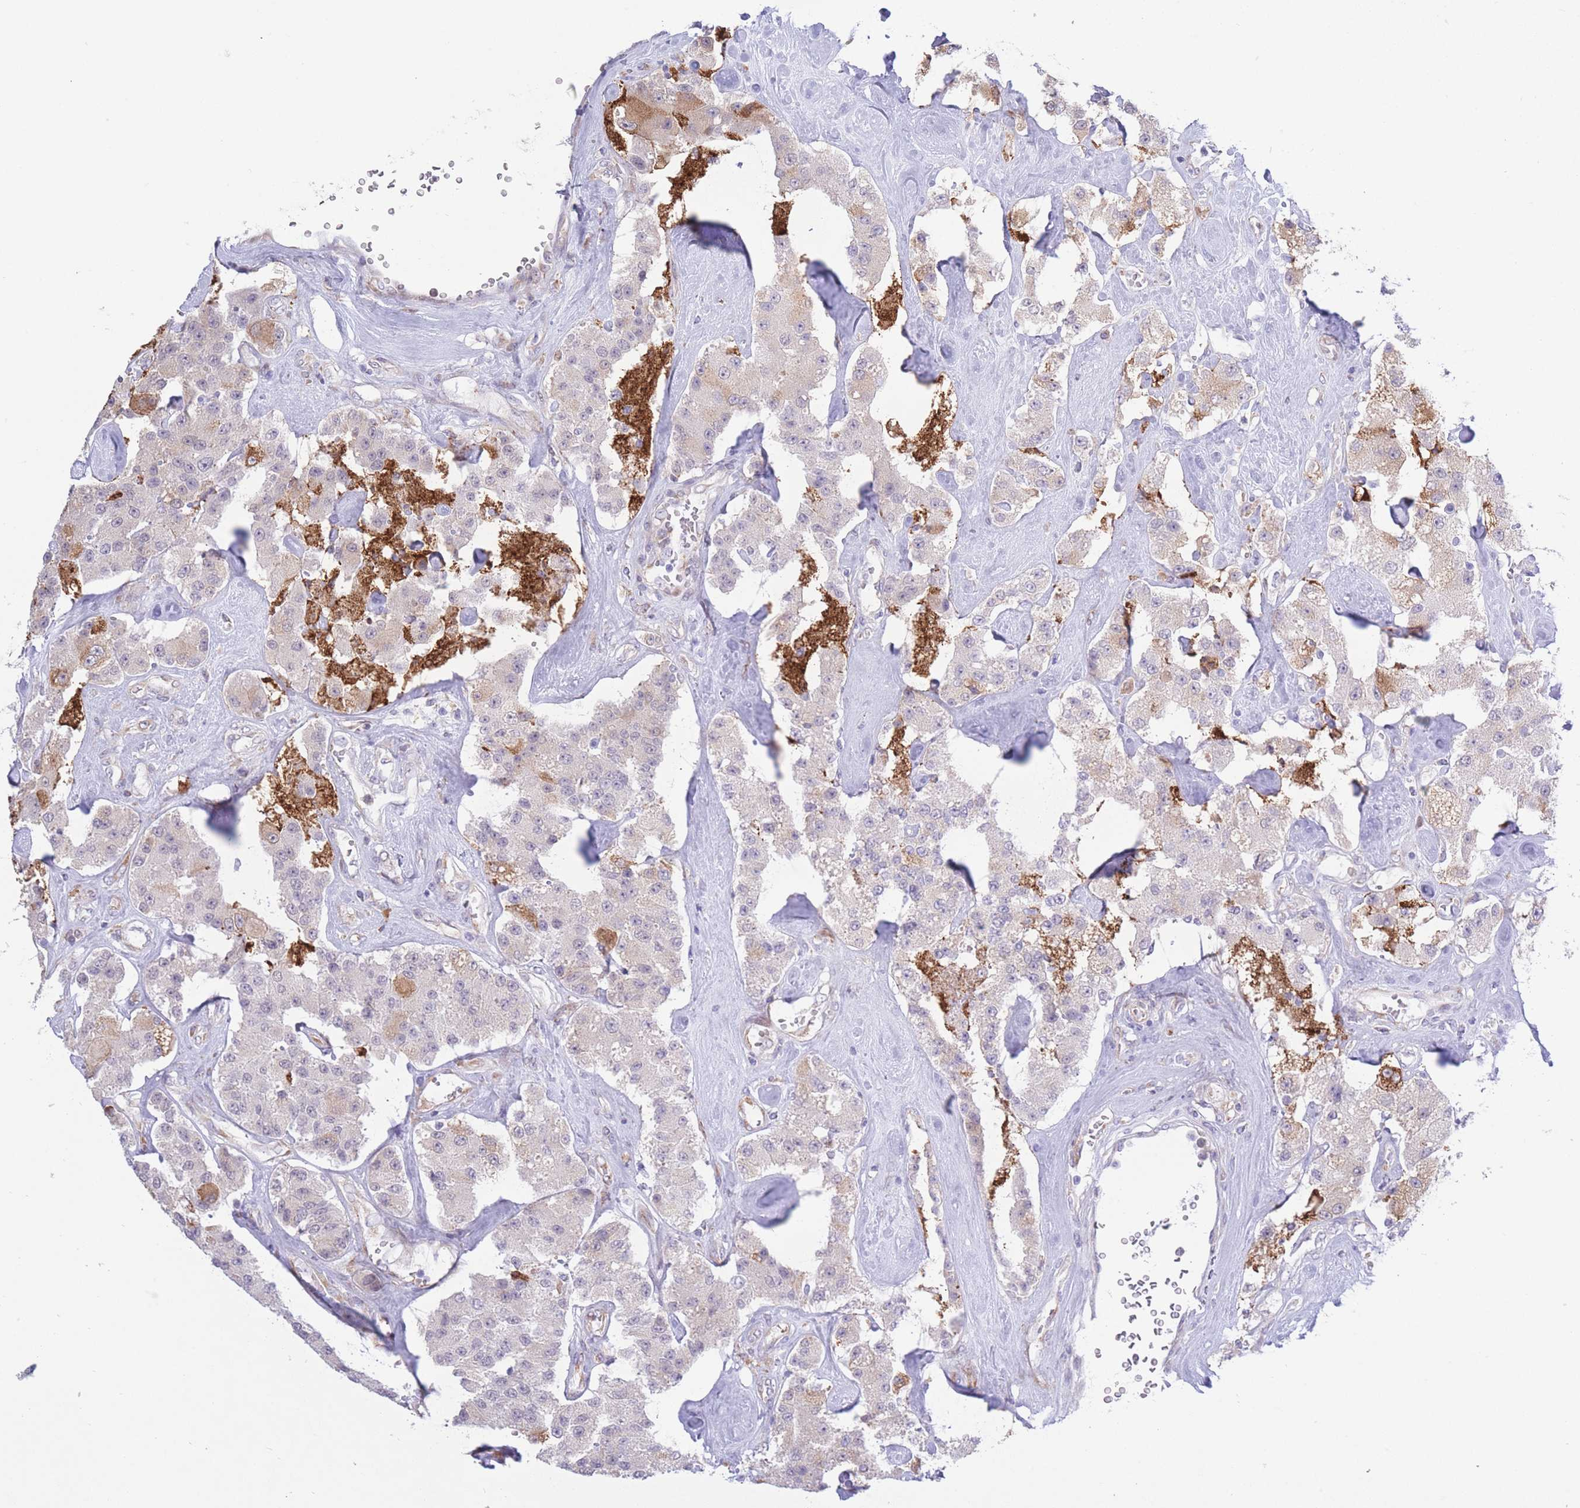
{"staining": {"intensity": "negative", "quantity": "none", "location": "none"}, "tissue": "carcinoid", "cell_type": "Tumor cells", "image_type": "cancer", "snomed": [{"axis": "morphology", "description": "Carcinoid, malignant, NOS"}, {"axis": "topography", "description": "Pancreas"}], "caption": "This is an IHC image of human carcinoid (malignant). There is no positivity in tumor cells.", "gene": "MYDGF", "patient": {"sex": "male", "age": 41}}